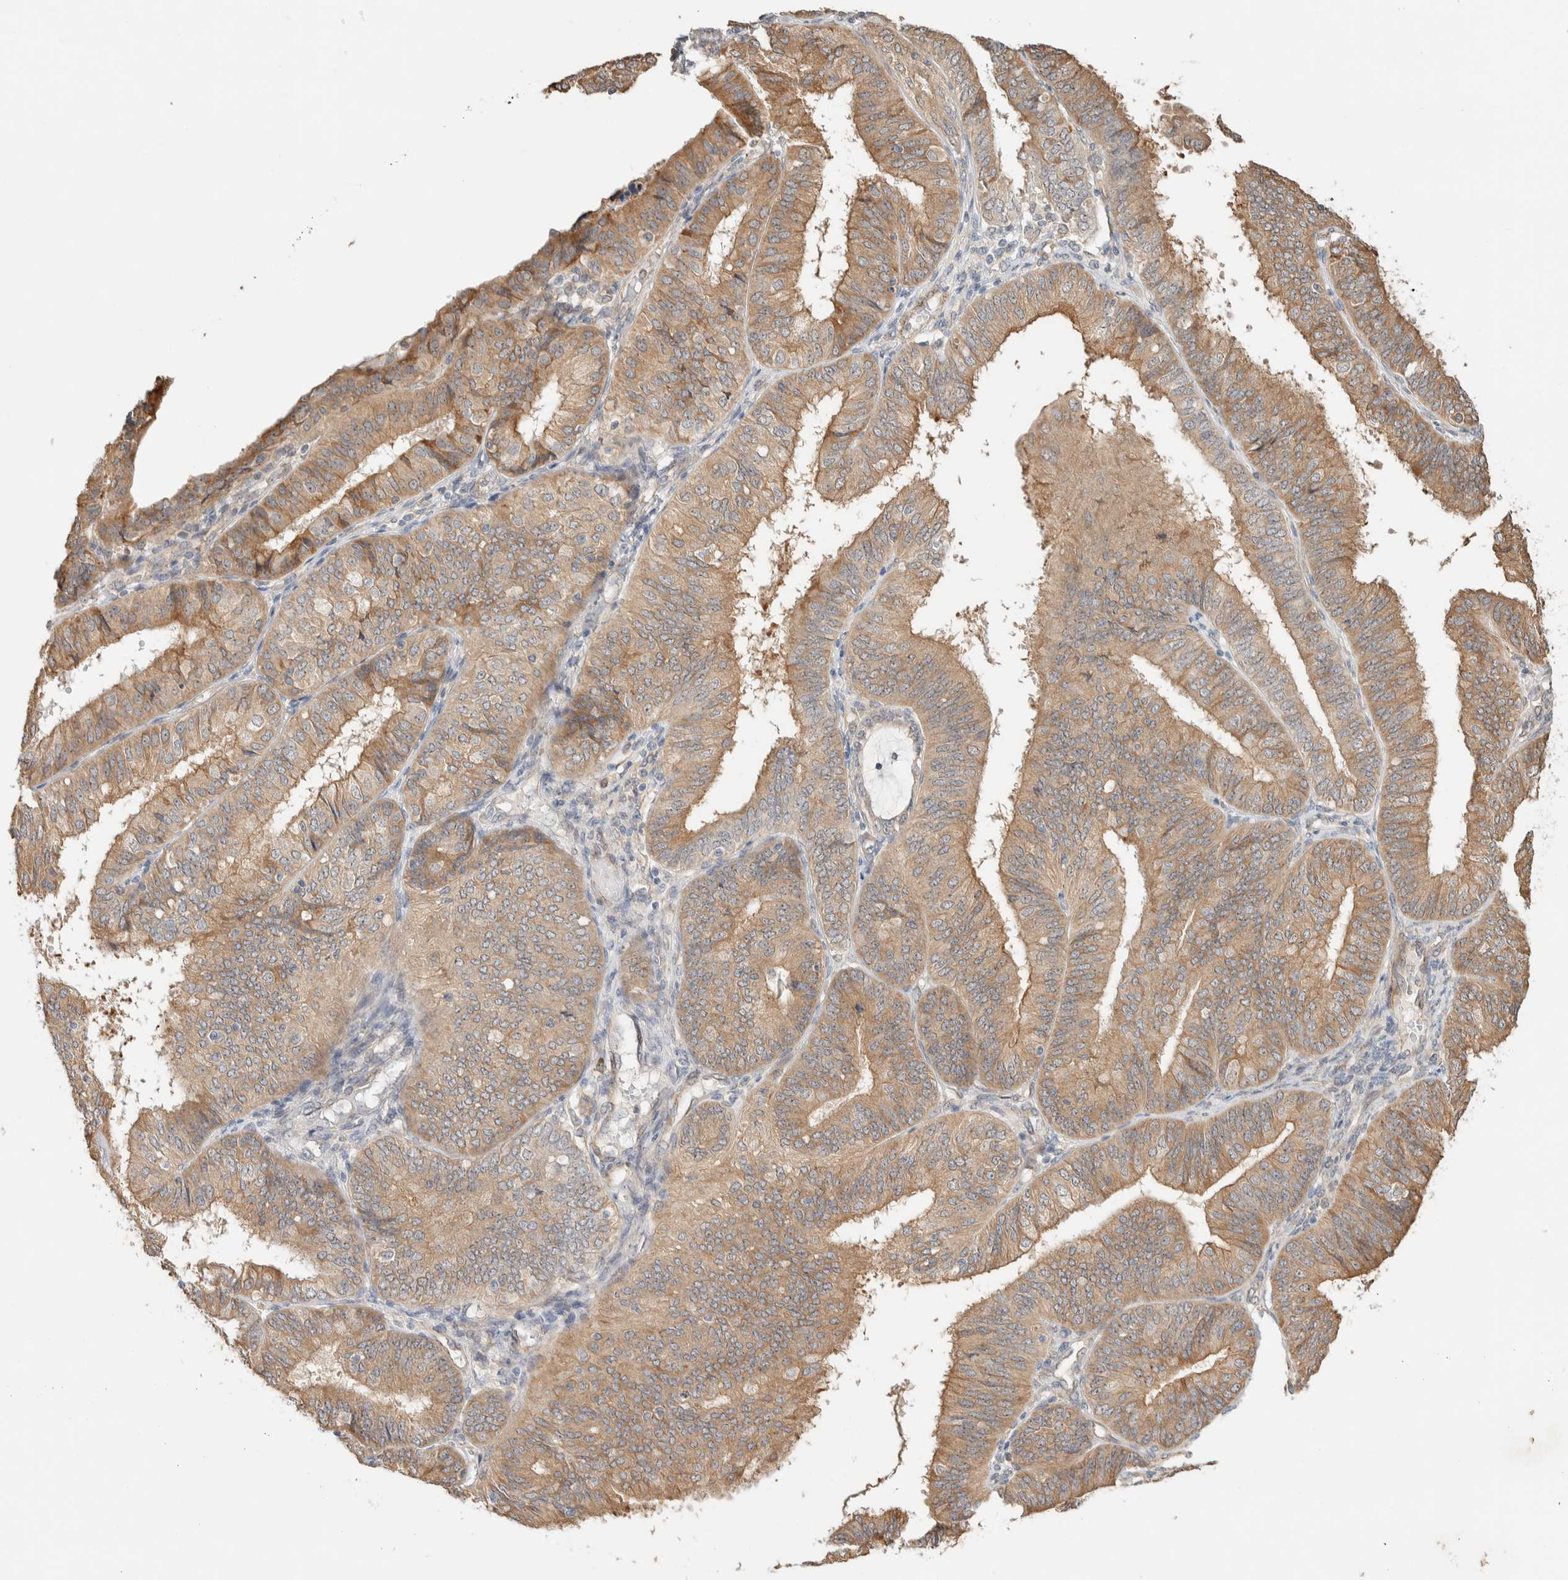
{"staining": {"intensity": "moderate", "quantity": ">75%", "location": "cytoplasmic/membranous"}, "tissue": "endometrial cancer", "cell_type": "Tumor cells", "image_type": "cancer", "snomed": [{"axis": "morphology", "description": "Adenocarcinoma, NOS"}, {"axis": "topography", "description": "Endometrium"}], "caption": "Protein expression by immunohistochemistry (IHC) displays moderate cytoplasmic/membranous positivity in approximately >75% of tumor cells in endometrial cancer. (IHC, brightfield microscopy, high magnification).", "gene": "KLHL40", "patient": {"sex": "female", "age": 58}}